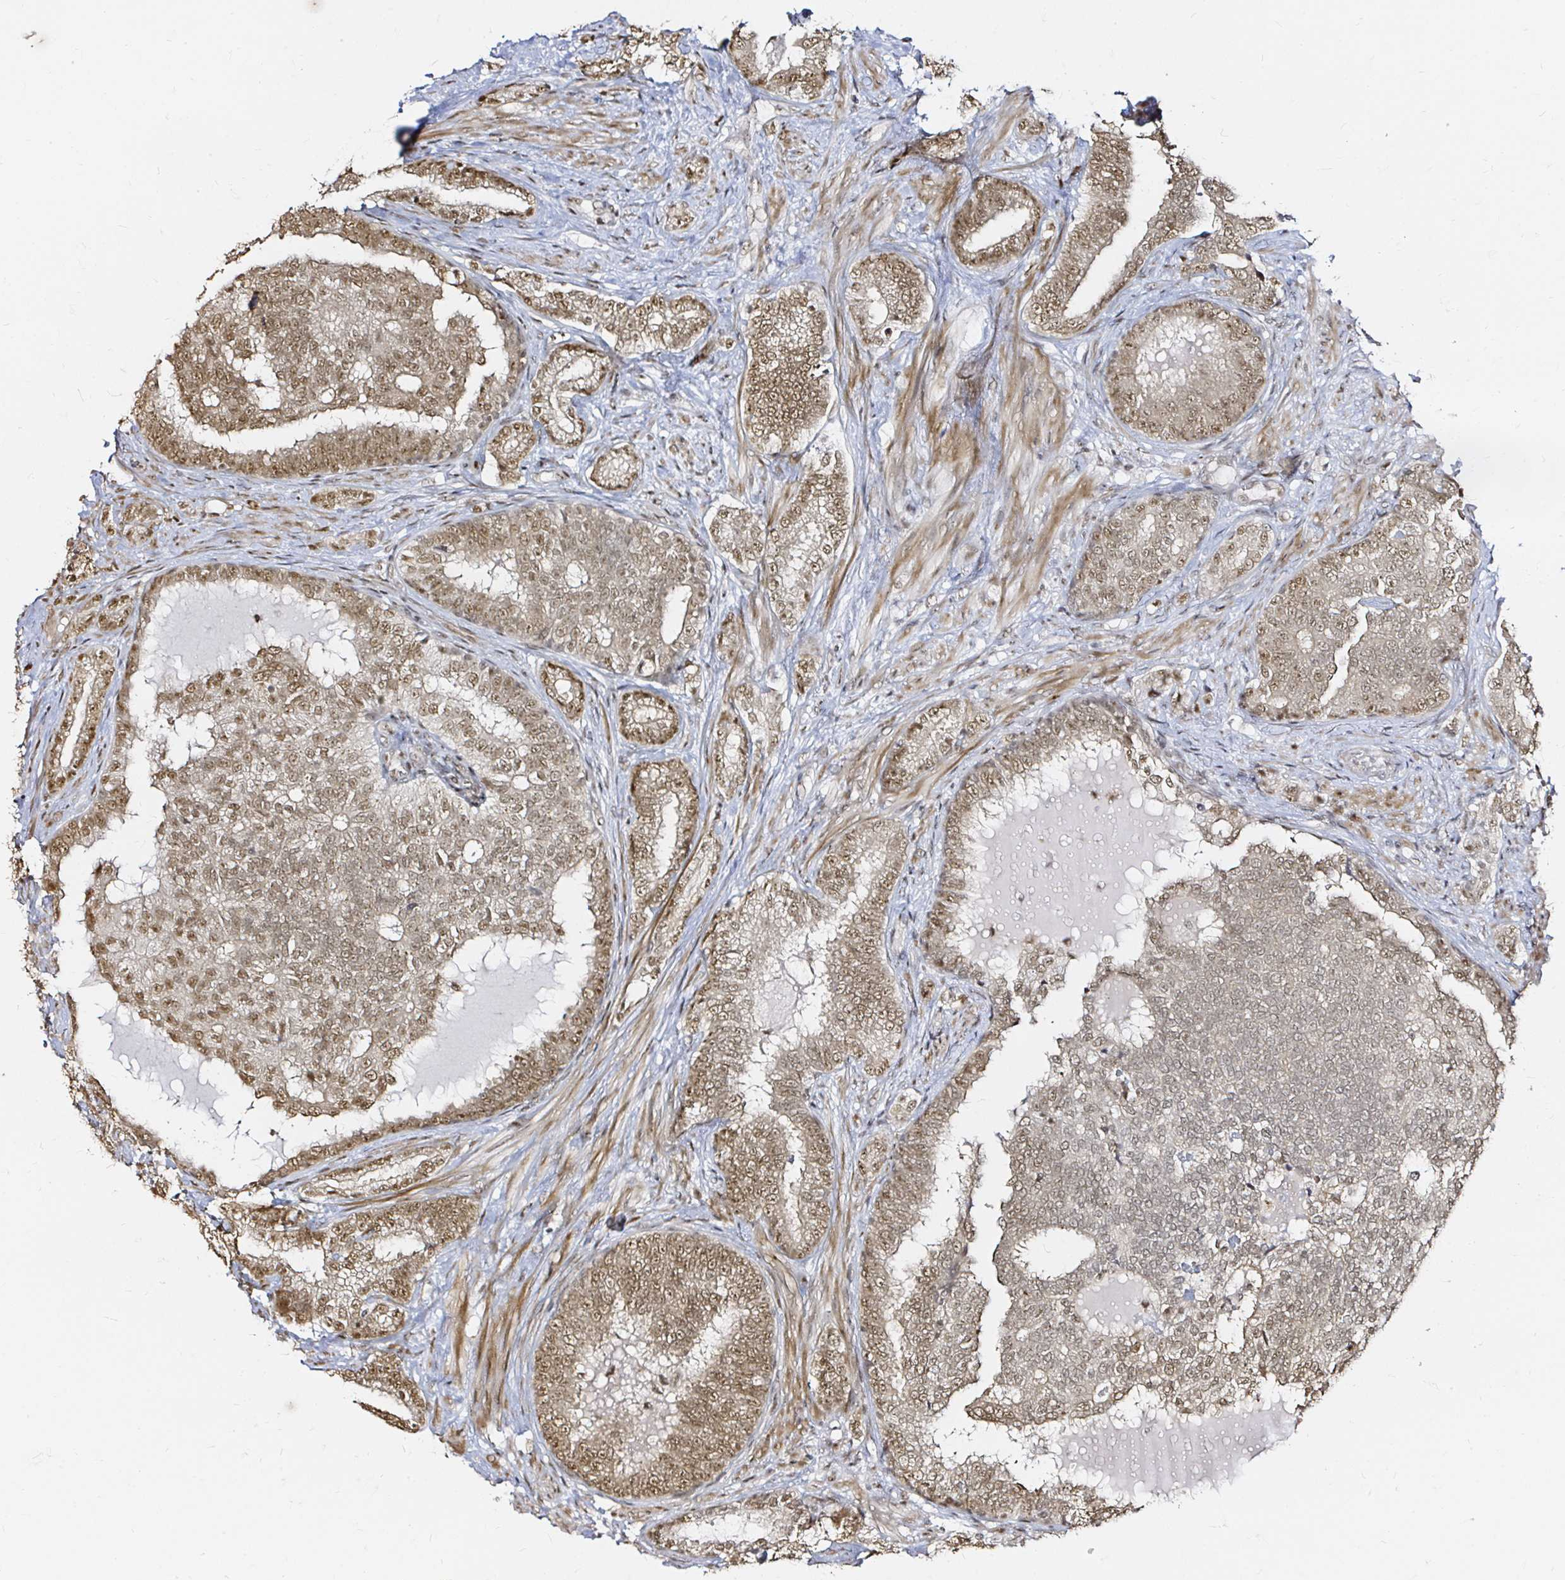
{"staining": {"intensity": "moderate", "quantity": ">75%", "location": "cytoplasmic/membranous,nuclear"}, "tissue": "prostate cancer", "cell_type": "Tumor cells", "image_type": "cancer", "snomed": [{"axis": "morphology", "description": "Adenocarcinoma, High grade"}, {"axis": "topography", "description": "Prostate"}], "caption": "About >75% of tumor cells in human adenocarcinoma (high-grade) (prostate) exhibit moderate cytoplasmic/membranous and nuclear protein expression as visualized by brown immunohistochemical staining.", "gene": "SNRPC", "patient": {"sex": "male", "age": 72}}